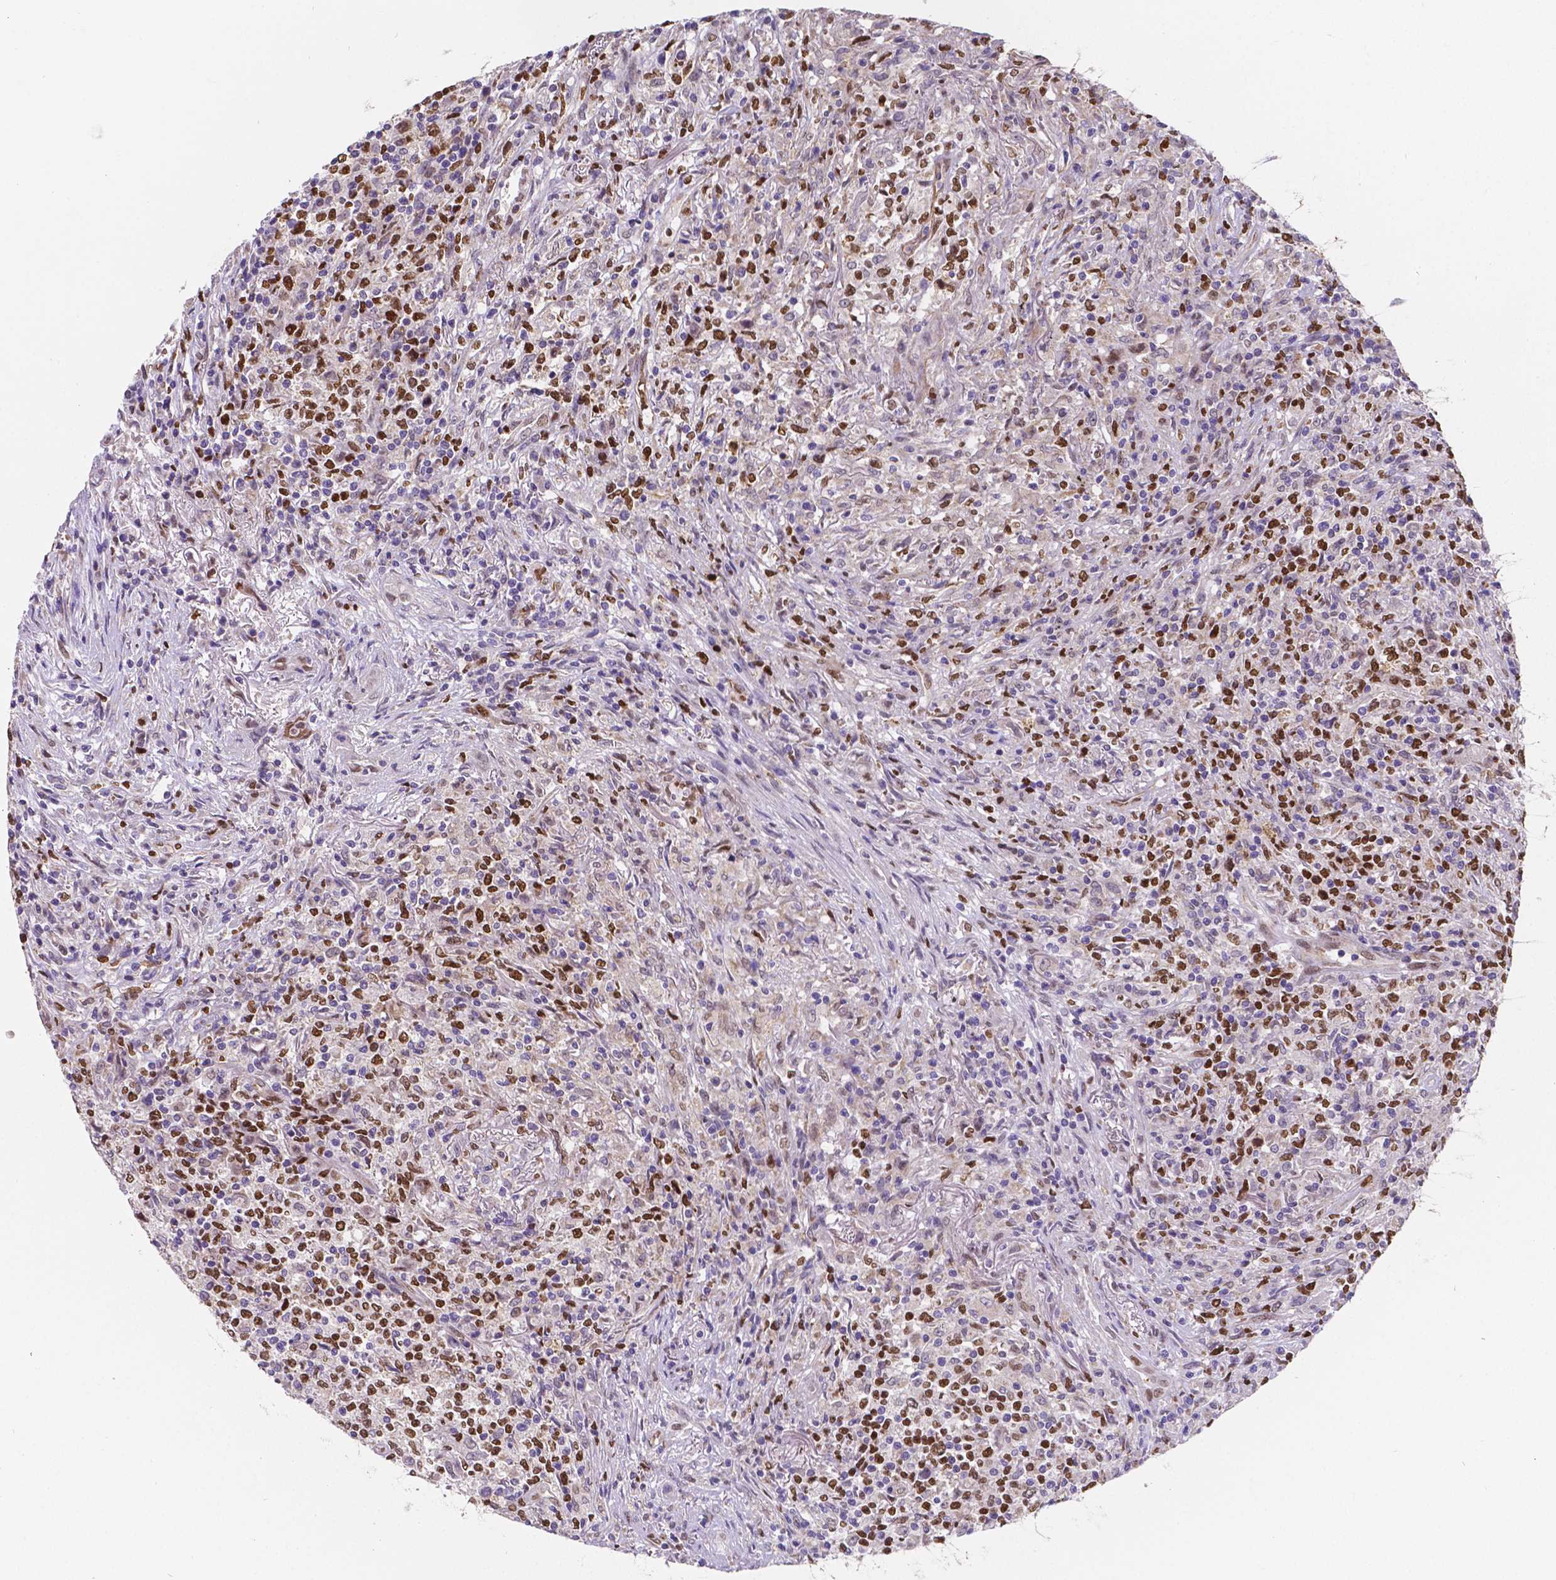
{"staining": {"intensity": "strong", "quantity": "<25%", "location": "nuclear"}, "tissue": "lymphoma", "cell_type": "Tumor cells", "image_type": "cancer", "snomed": [{"axis": "morphology", "description": "Malignant lymphoma, non-Hodgkin's type, High grade"}, {"axis": "topography", "description": "Lung"}], "caption": "Strong nuclear staining for a protein is seen in about <25% of tumor cells of lymphoma using IHC.", "gene": "MEF2C", "patient": {"sex": "male", "age": 79}}